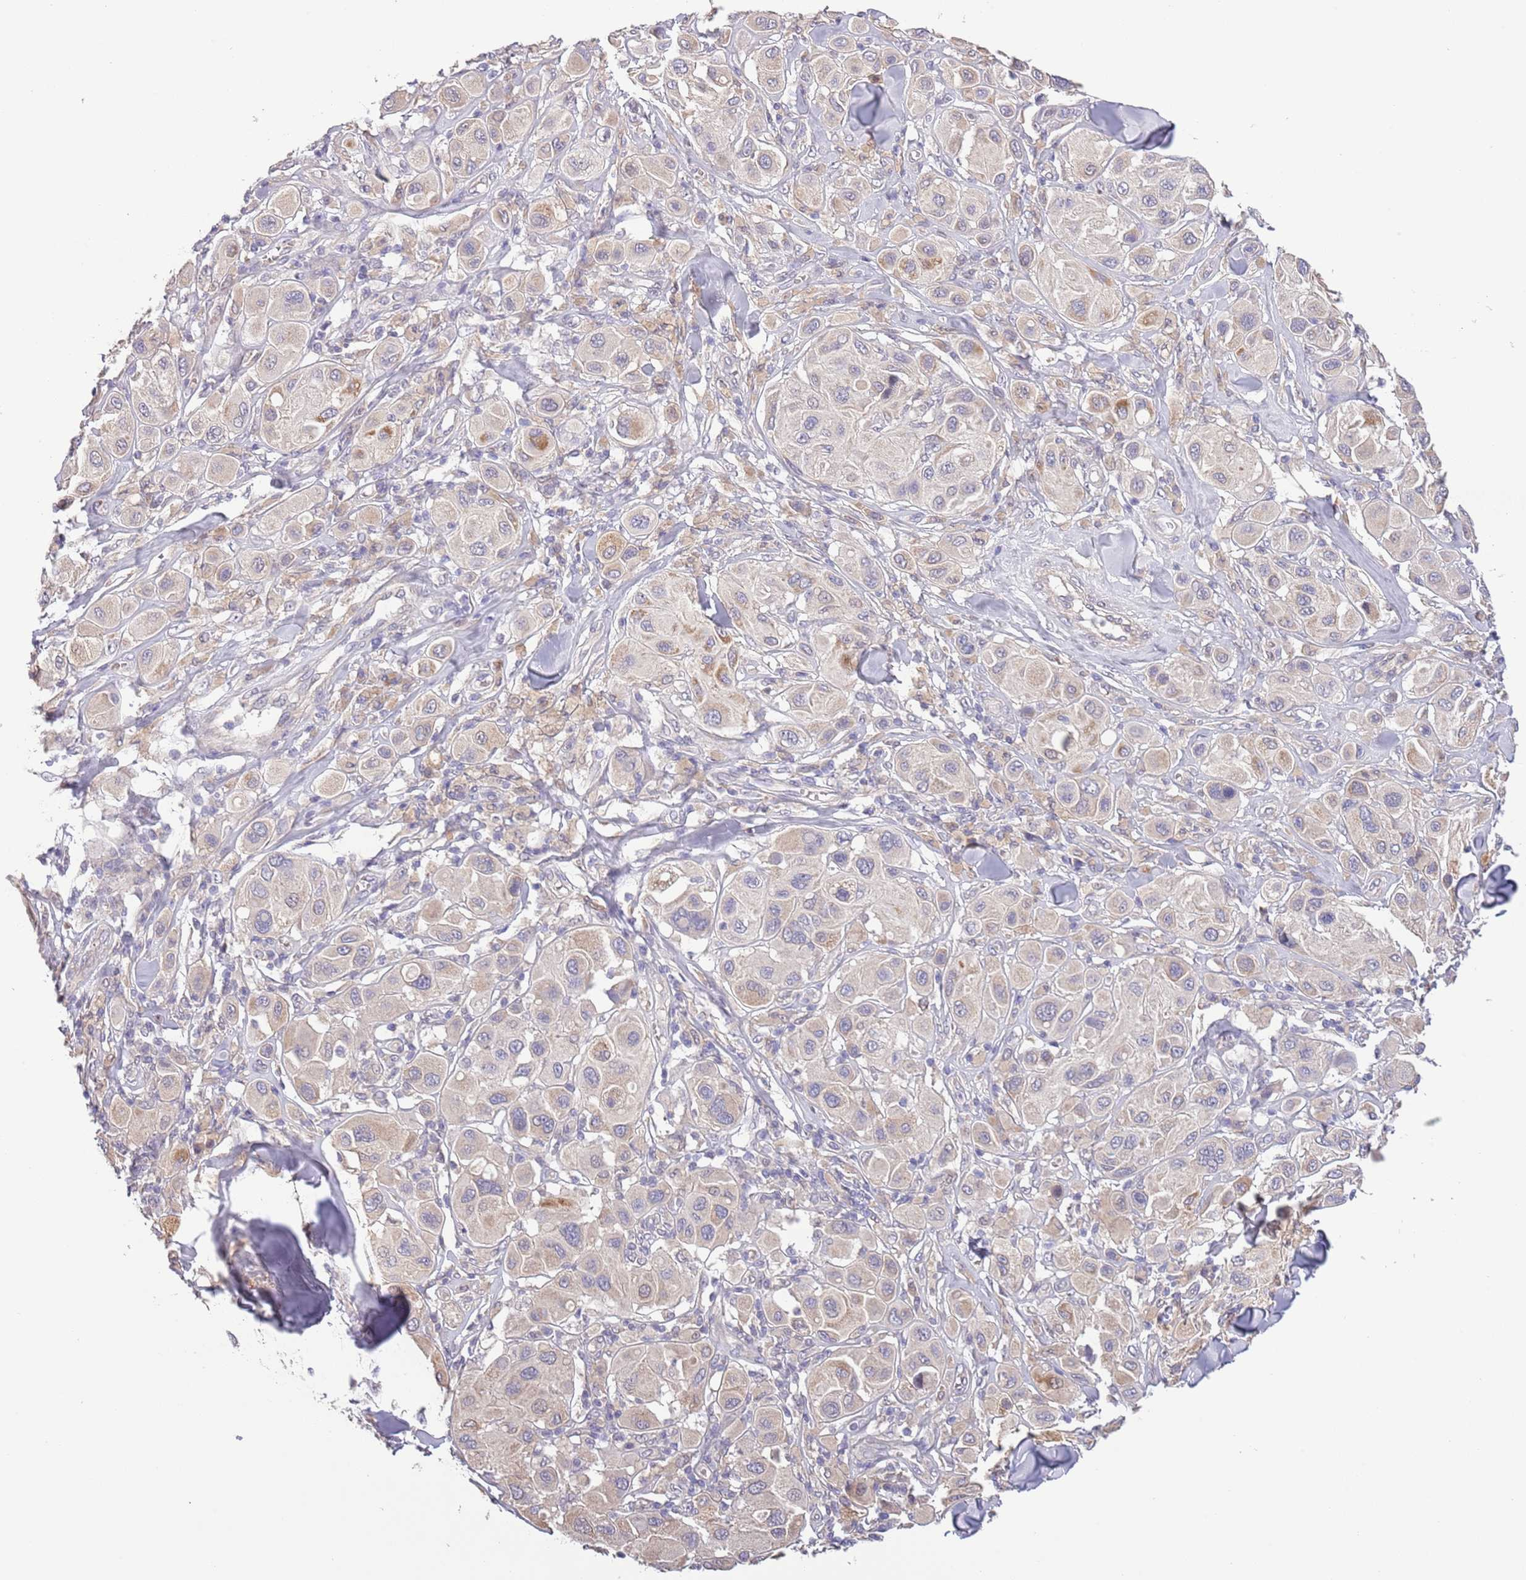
{"staining": {"intensity": "weak", "quantity": "<25%", "location": "cytoplasmic/membranous"}, "tissue": "melanoma", "cell_type": "Tumor cells", "image_type": "cancer", "snomed": [{"axis": "morphology", "description": "Malignant melanoma, Metastatic site"}, {"axis": "topography", "description": "Skin"}], "caption": "Human melanoma stained for a protein using IHC demonstrates no staining in tumor cells.", "gene": "LIPJ", "patient": {"sex": "male", "age": 41}}